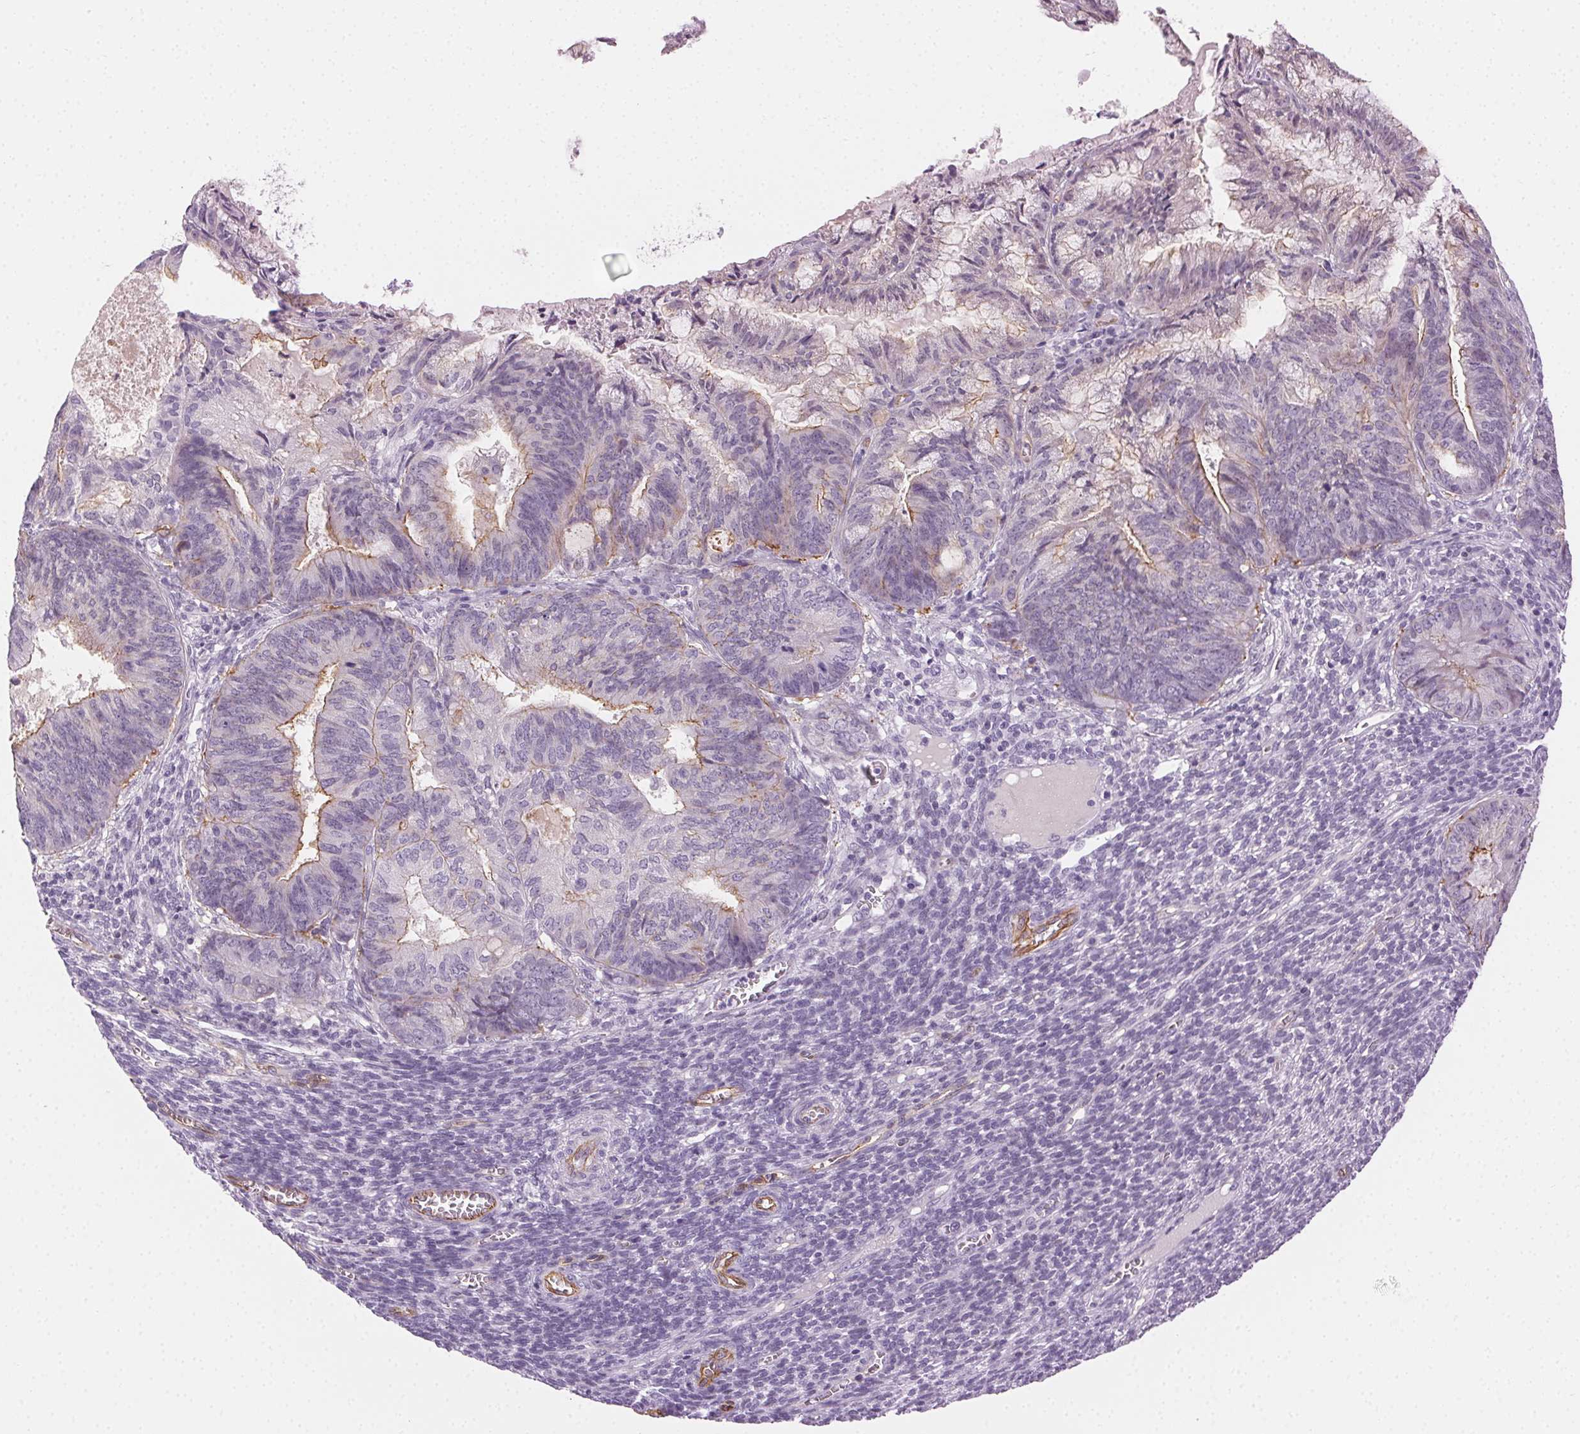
{"staining": {"intensity": "moderate", "quantity": "<25%", "location": "cytoplasmic/membranous"}, "tissue": "endometrial cancer", "cell_type": "Tumor cells", "image_type": "cancer", "snomed": [{"axis": "morphology", "description": "Adenocarcinoma, NOS"}, {"axis": "topography", "description": "Endometrium"}], "caption": "Endometrial adenocarcinoma was stained to show a protein in brown. There is low levels of moderate cytoplasmic/membranous staining in approximately <25% of tumor cells. The protein is stained brown, and the nuclei are stained in blue (DAB IHC with brightfield microscopy, high magnification).", "gene": "AIF1L", "patient": {"sex": "female", "age": 86}}